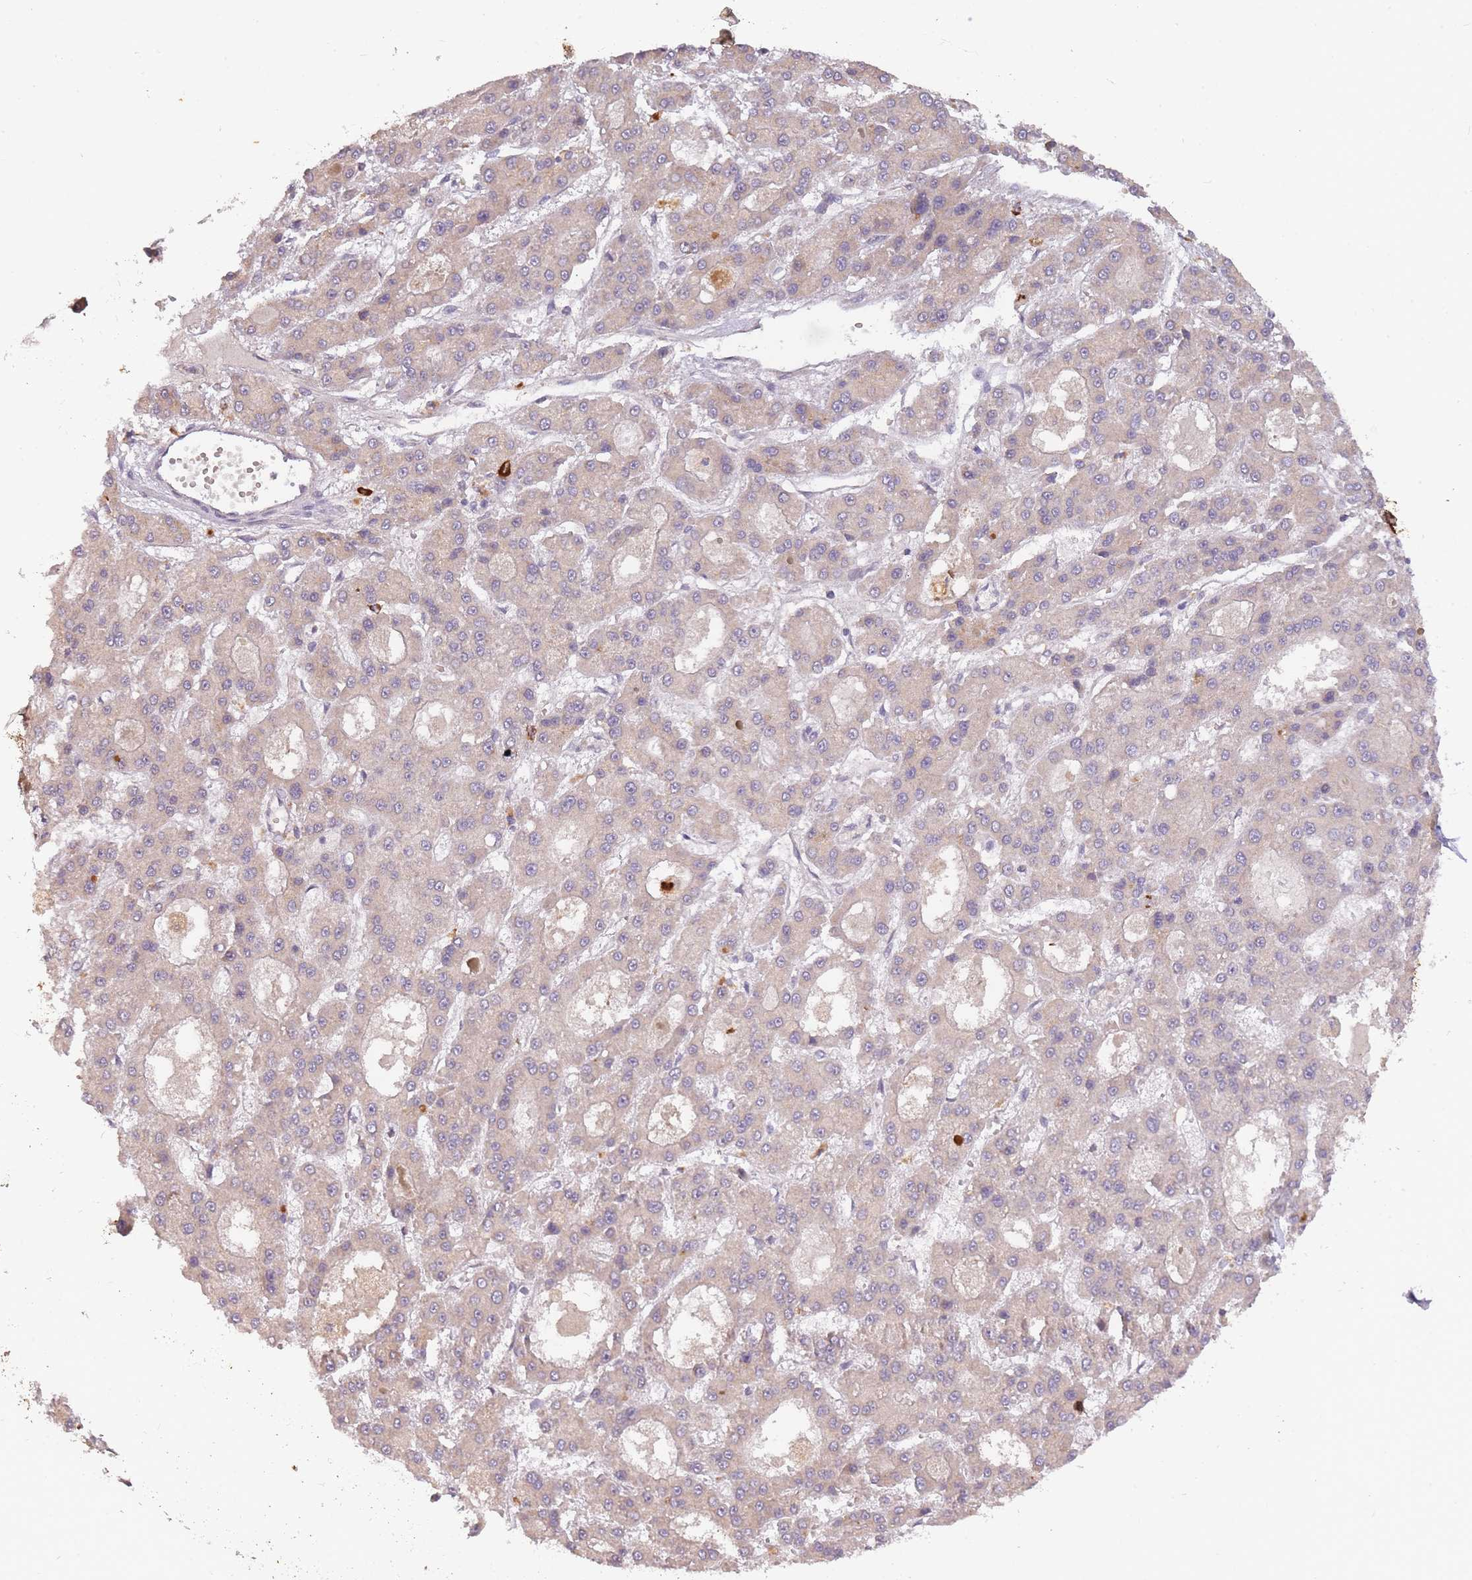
{"staining": {"intensity": "weak", "quantity": ">75%", "location": "cytoplasmic/membranous"}, "tissue": "liver cancer", "cell_type": "Tumor cells", "image_type": "cancer", "snomed": [{"axis": "morphology", "description": "Carcinoma, Hepatocellular, NOS"}, {"axis": "topography", "description": "Liver"}], "caption": "Brown immunohistochemical staining in human liver hepatocellular carcinoma demonstrates weak cytoplasmic/membranous positivity in approximately >75% of tumor cells. Nuclei are stained in blue.", "gene": "SMC6", "patient": {"sex": "male", "age": 70}}